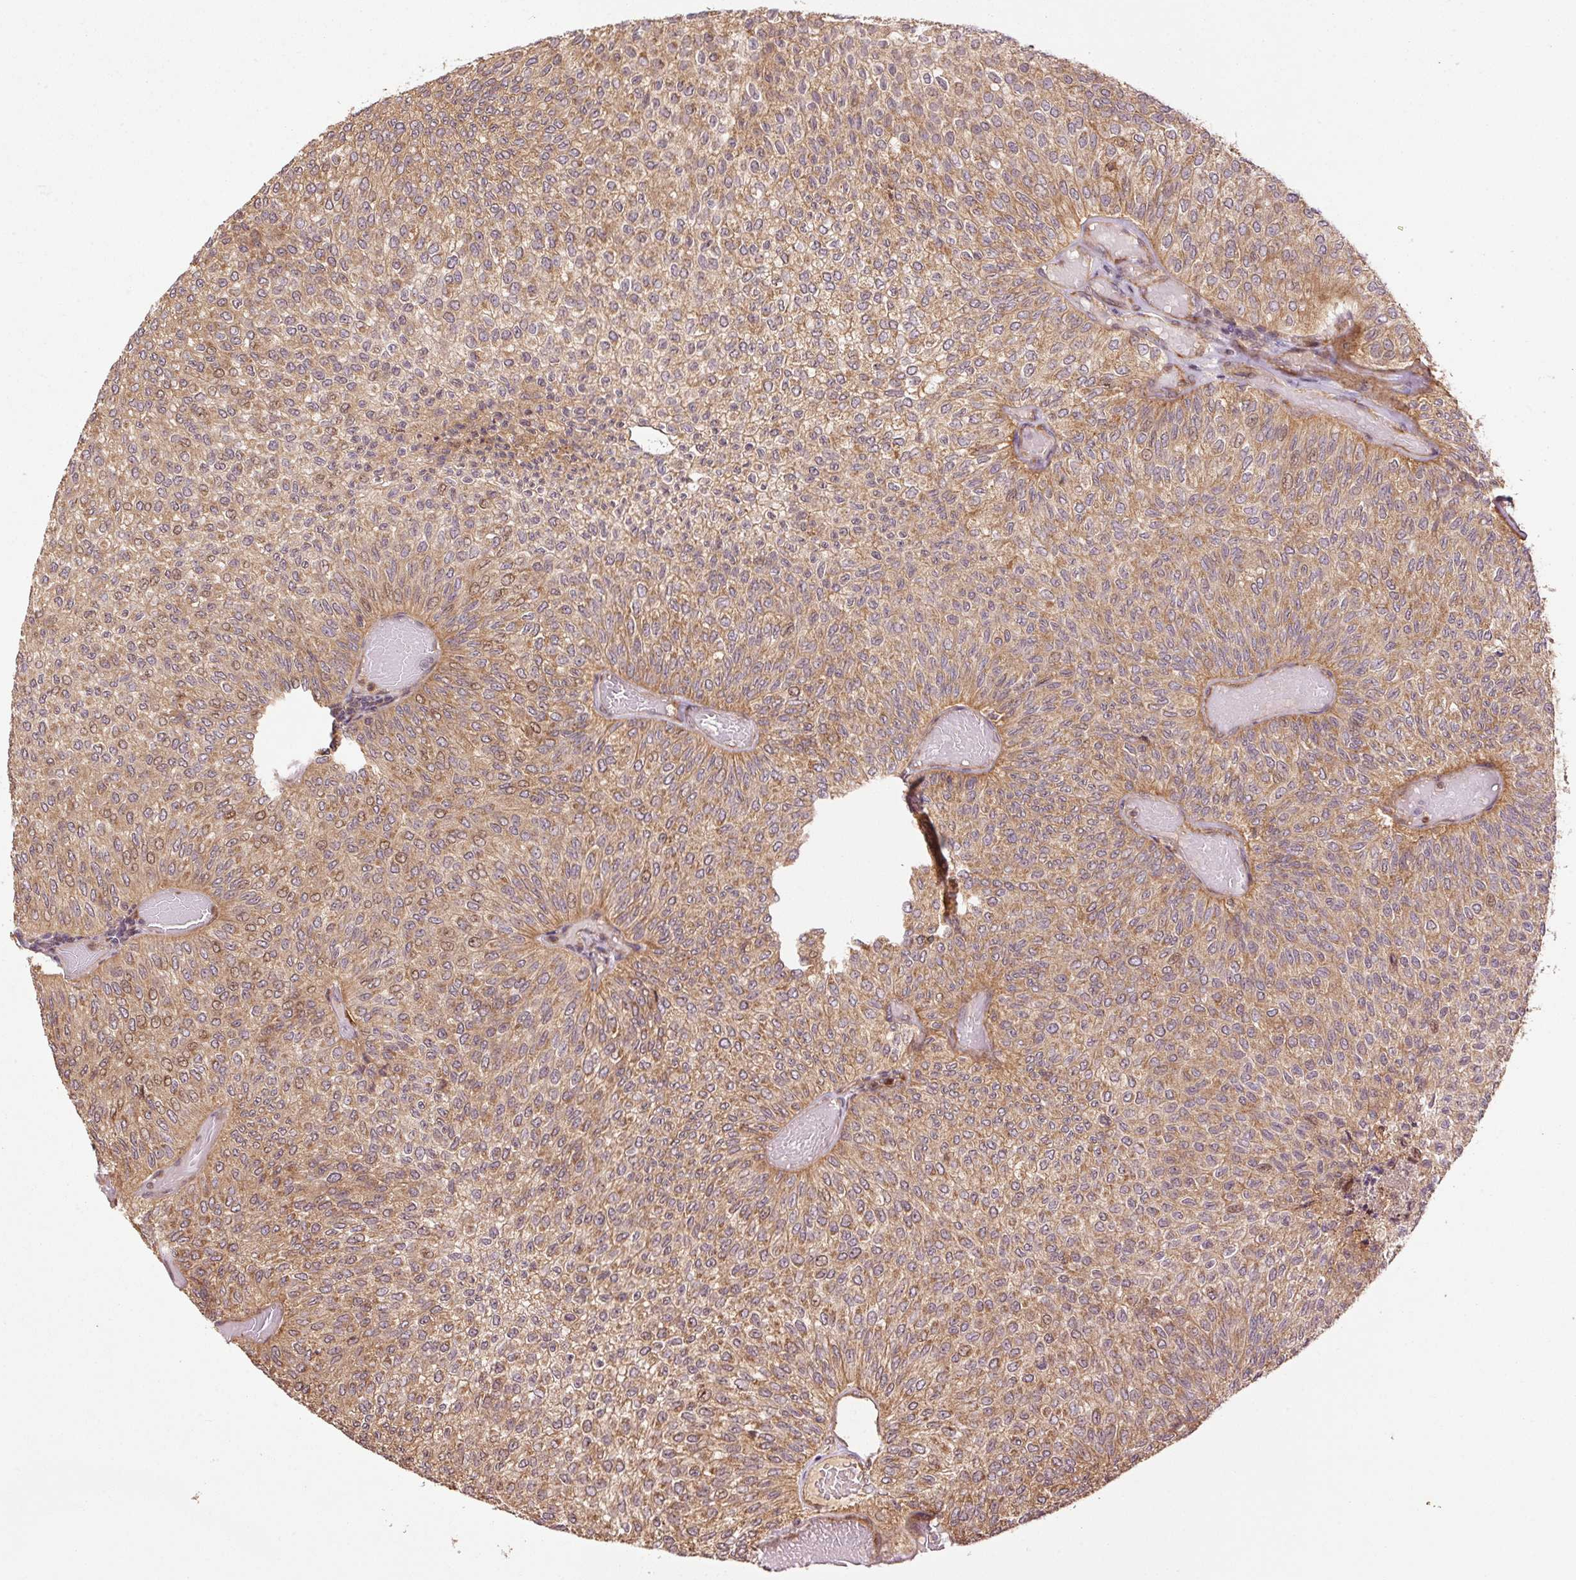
{"staining": {"intensity": "moderate", "quantity": ">75%", "location": "cytoplasmic/membranous"}, "tissue": "urothelial cancer", "cell_type": "Tumor cells", "image_type": "cancer", "snomed": [{"axis": "morphology", "description": "Urothelial carcinoma, Low grade"}, {"axis": "topography", "description": "Urinary bladder"}], "caption": "Immunohistochemical staining of human urothelial cancer shows moderate cytoplasmic/membranous protein staining in approximately >75% of tumor cells. (IHC, brightfield microscopy, high magnification).", "gene": "OXER1", "patient": {"sex": "male", "age": 78}}